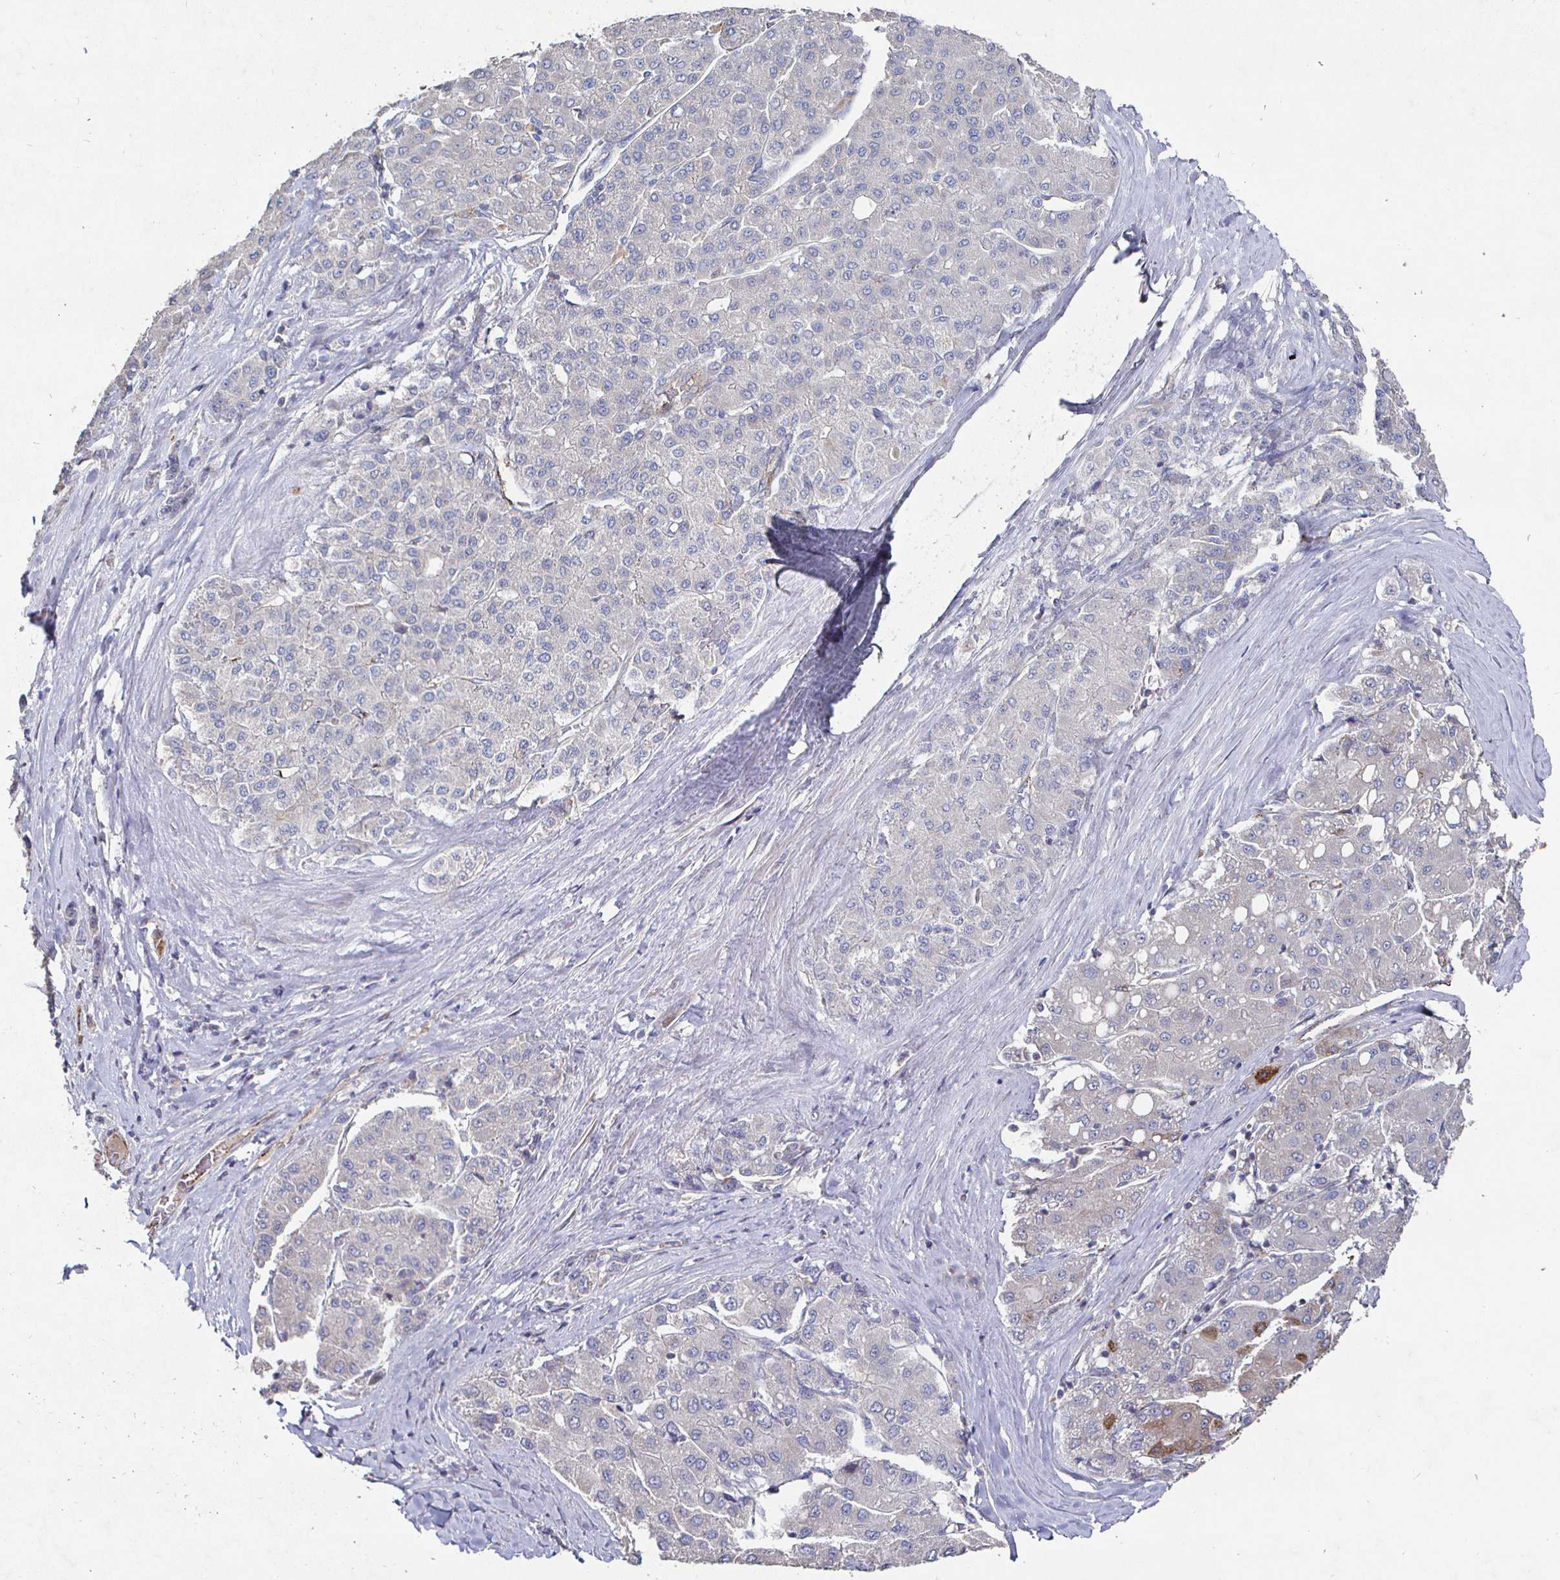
{"staining": {"intensity": "weak", "quantity": "<25%", "location": "cytoplasmic/membranous"}, "tissue": "liver cancer", "cell_type": "Tumor cells", "image_type": "cancer", "snomed": [{"axis": "morphology", "description": "Carcinoma, Hepatocellular, NOS"}, {"axis": "topography", "description": "Liver"}], "caption": "An immunohistochemistry (IHC) photomicrograph of liver cancer is shown. There is no staining in tumor cells of liver cancer.", "gene": "NRSN1", "patient": {"sex": "male", "age": 65}}